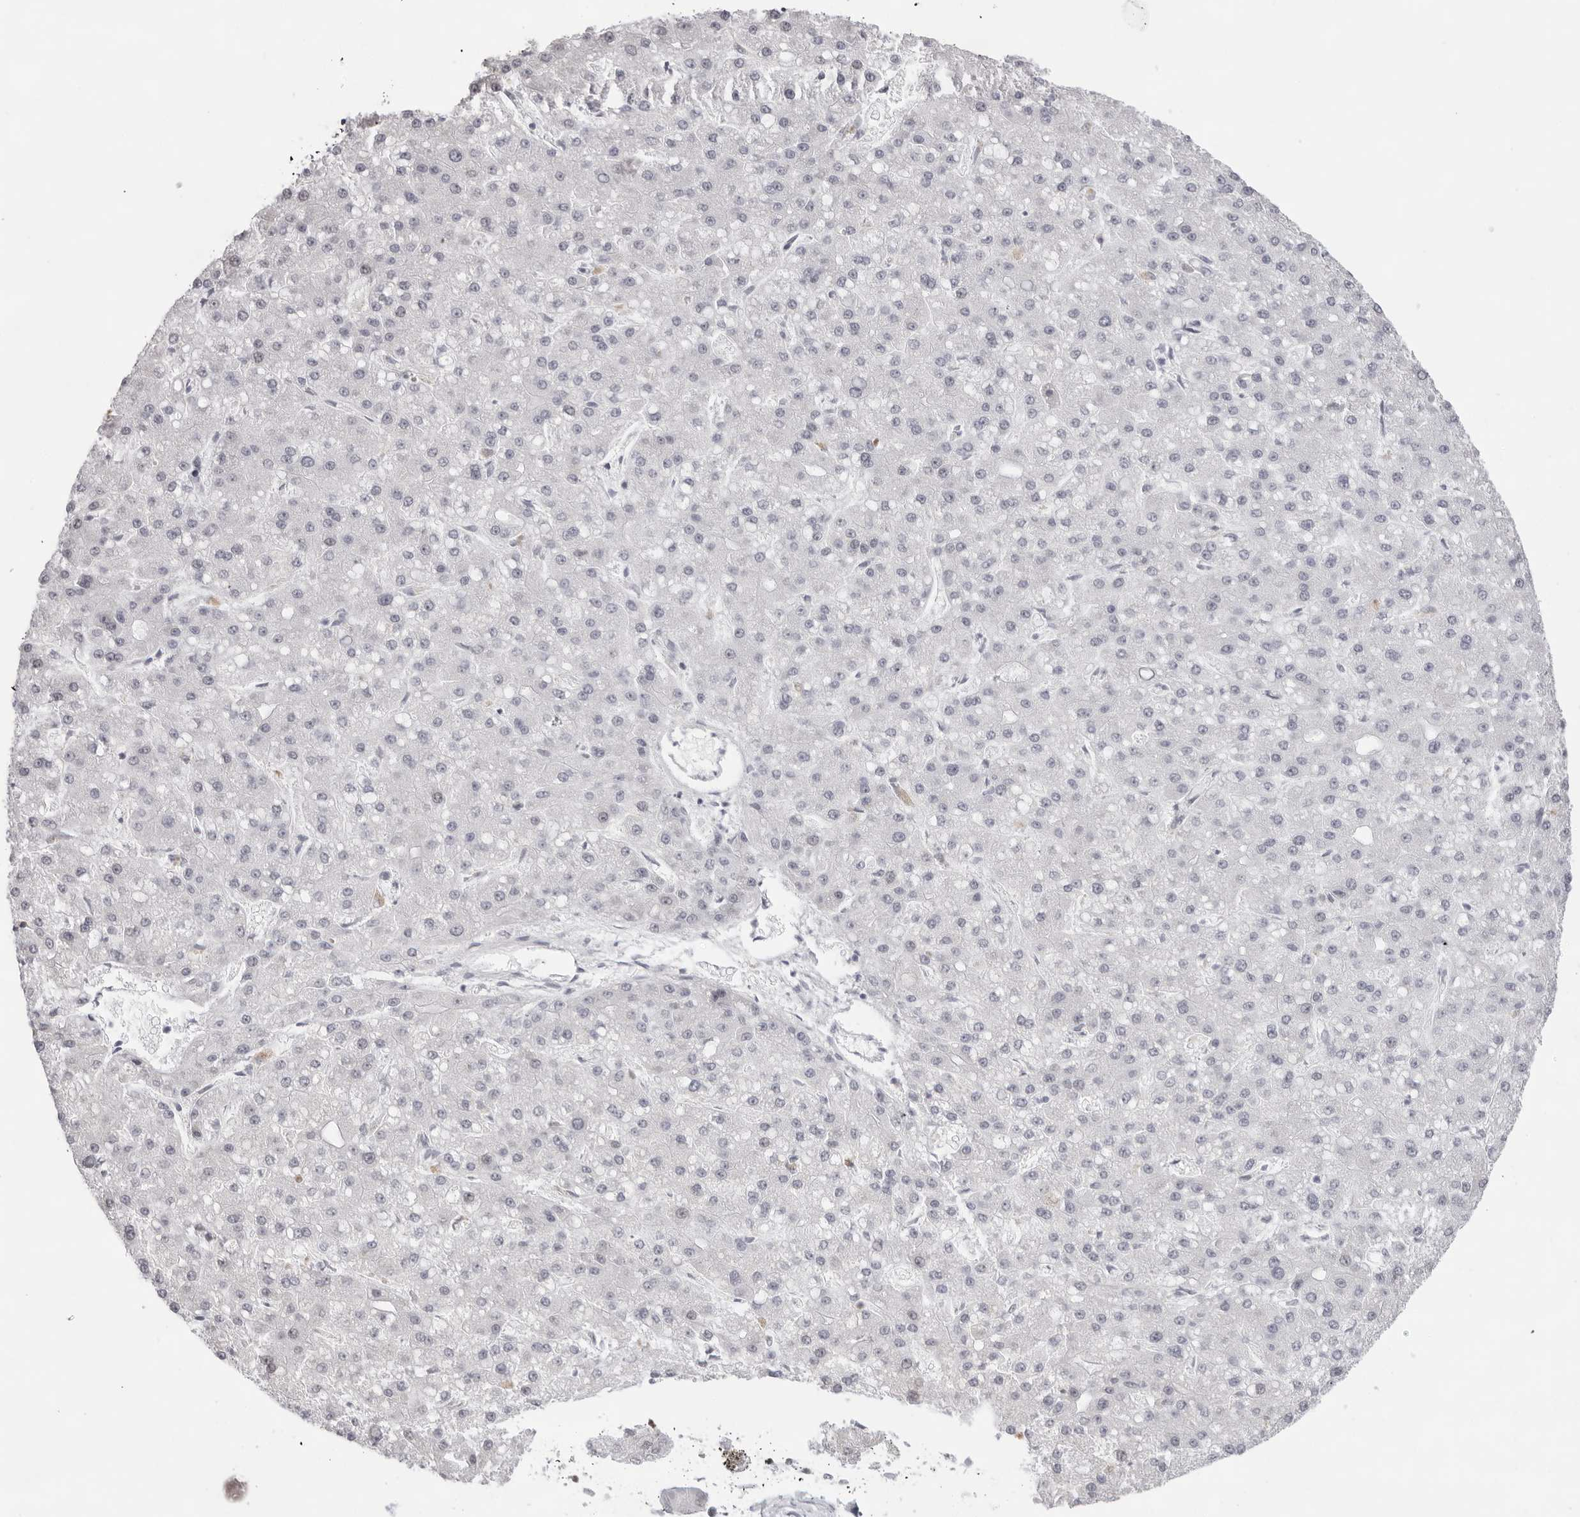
{"staining": {"intensity": "negative", "quantity": "none", "location": "none"}, "tissue": "liver cancer", "cell_type": "Tumor cells", "image_type": "cancer", "snomed": [{"axis": "morphology", "description": "Carcinoma, Hepatocellular, NOS"}, {"axis": "topography", "description": "Liver"}], "caption": "Hepatocellular carcinoma (liver) was stained to show a protein in brown. There is no significant expression in tumor cells.", "gene": "KLK12", "patient": {"sex": "male", "age": 67}}